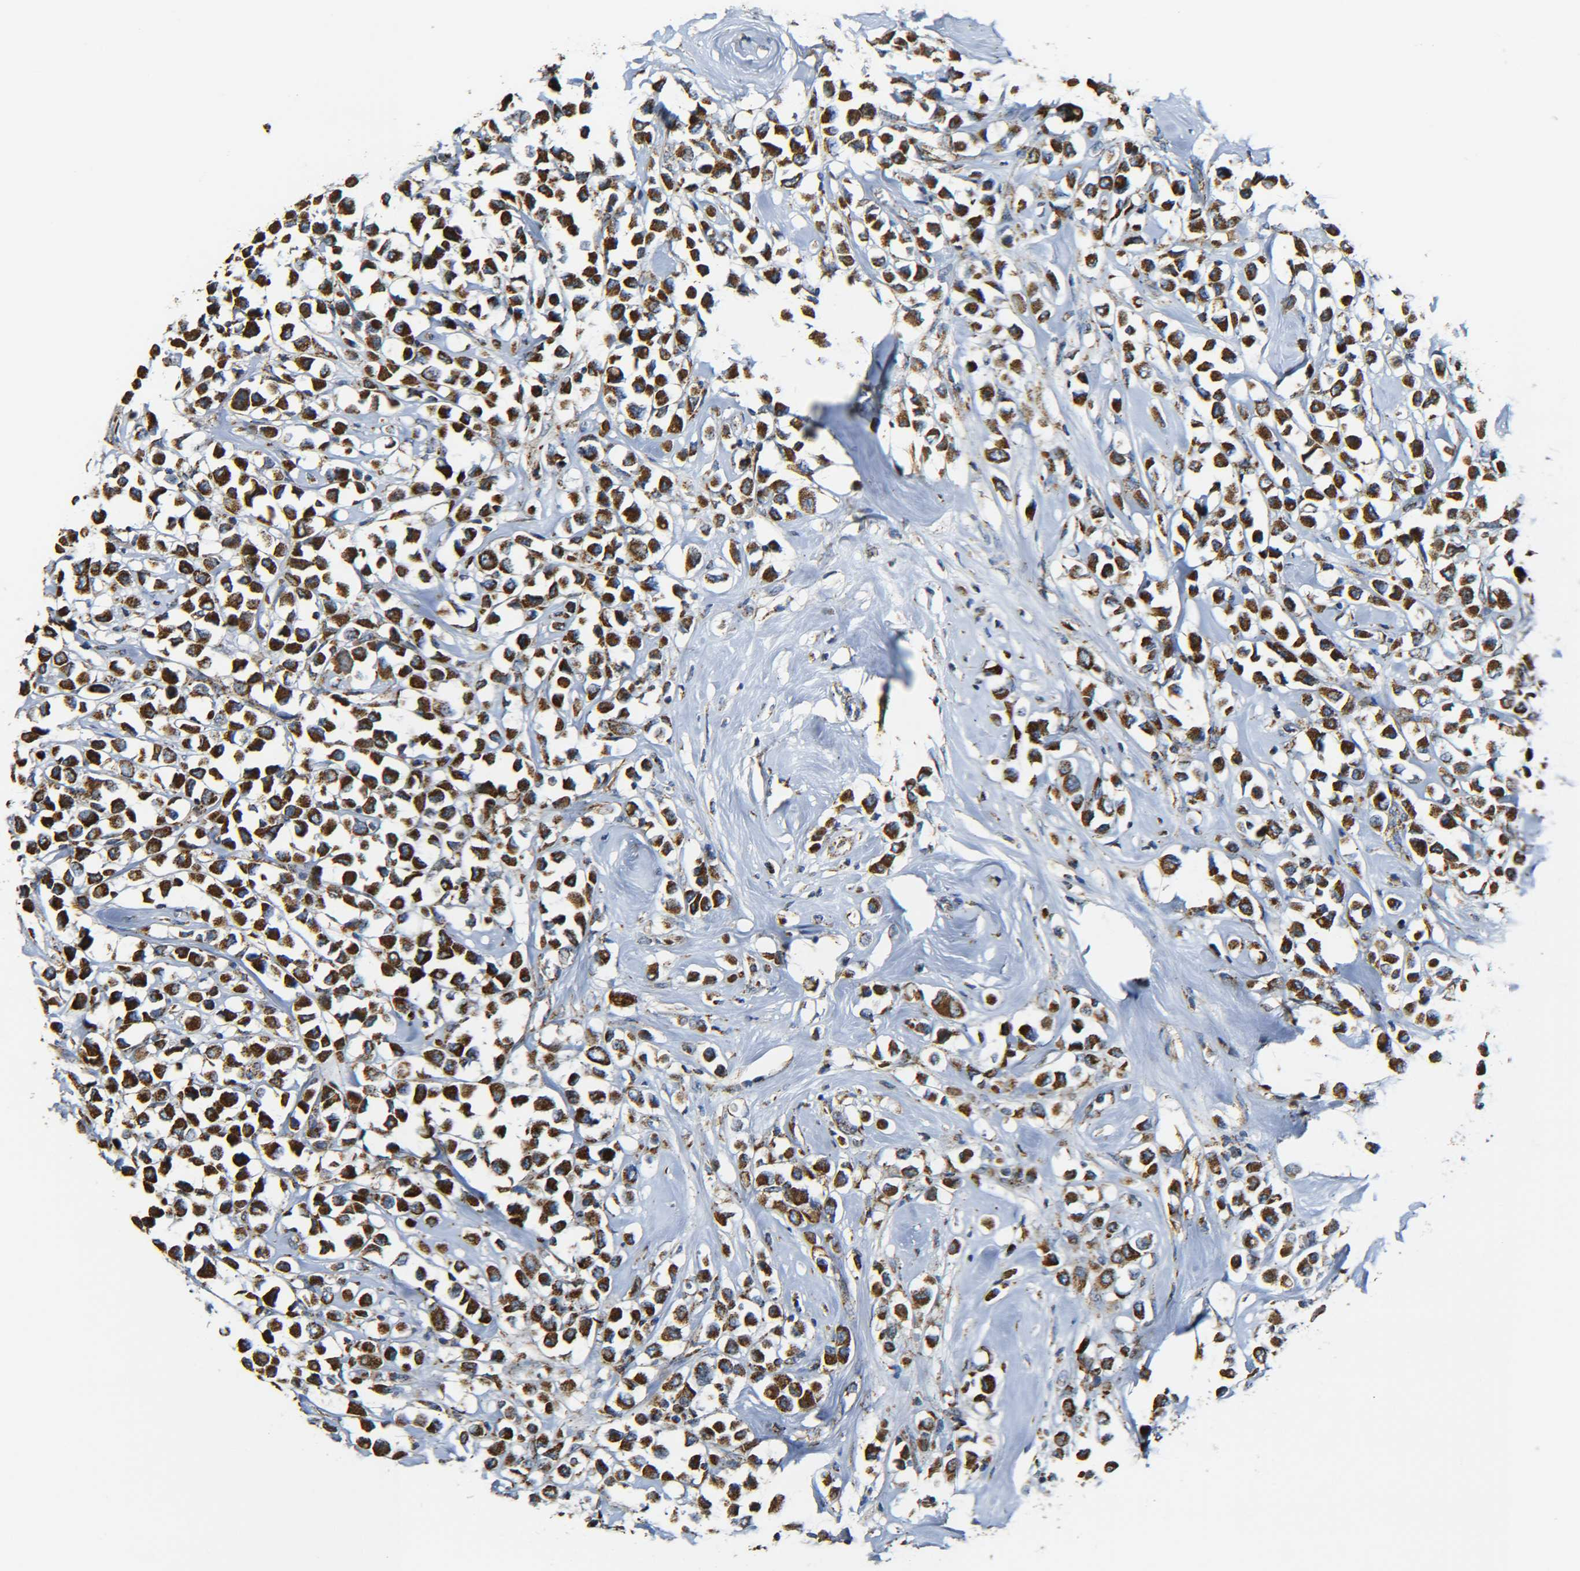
{"staining": {"intensity": "strong", "quantity": ">75%", "location": "cytoplasmic/membranous"}, "tissue": "breast cancer", "cell_type": "Tumor cells", "image_type": "cancer", "snomed": [{"axis": "morphology", "description": "Duct carcinoma"}, {"axis": "topography", "description": "Breast"}], "caption": "Breast cancer tissue demonstrates strong cytoplasmic/membranous positivity in about >75% of tumor cells, visualized by immunohistochemistry.", "gene": "NR3C2", "patient": {"sex": "female", "age": 61}}